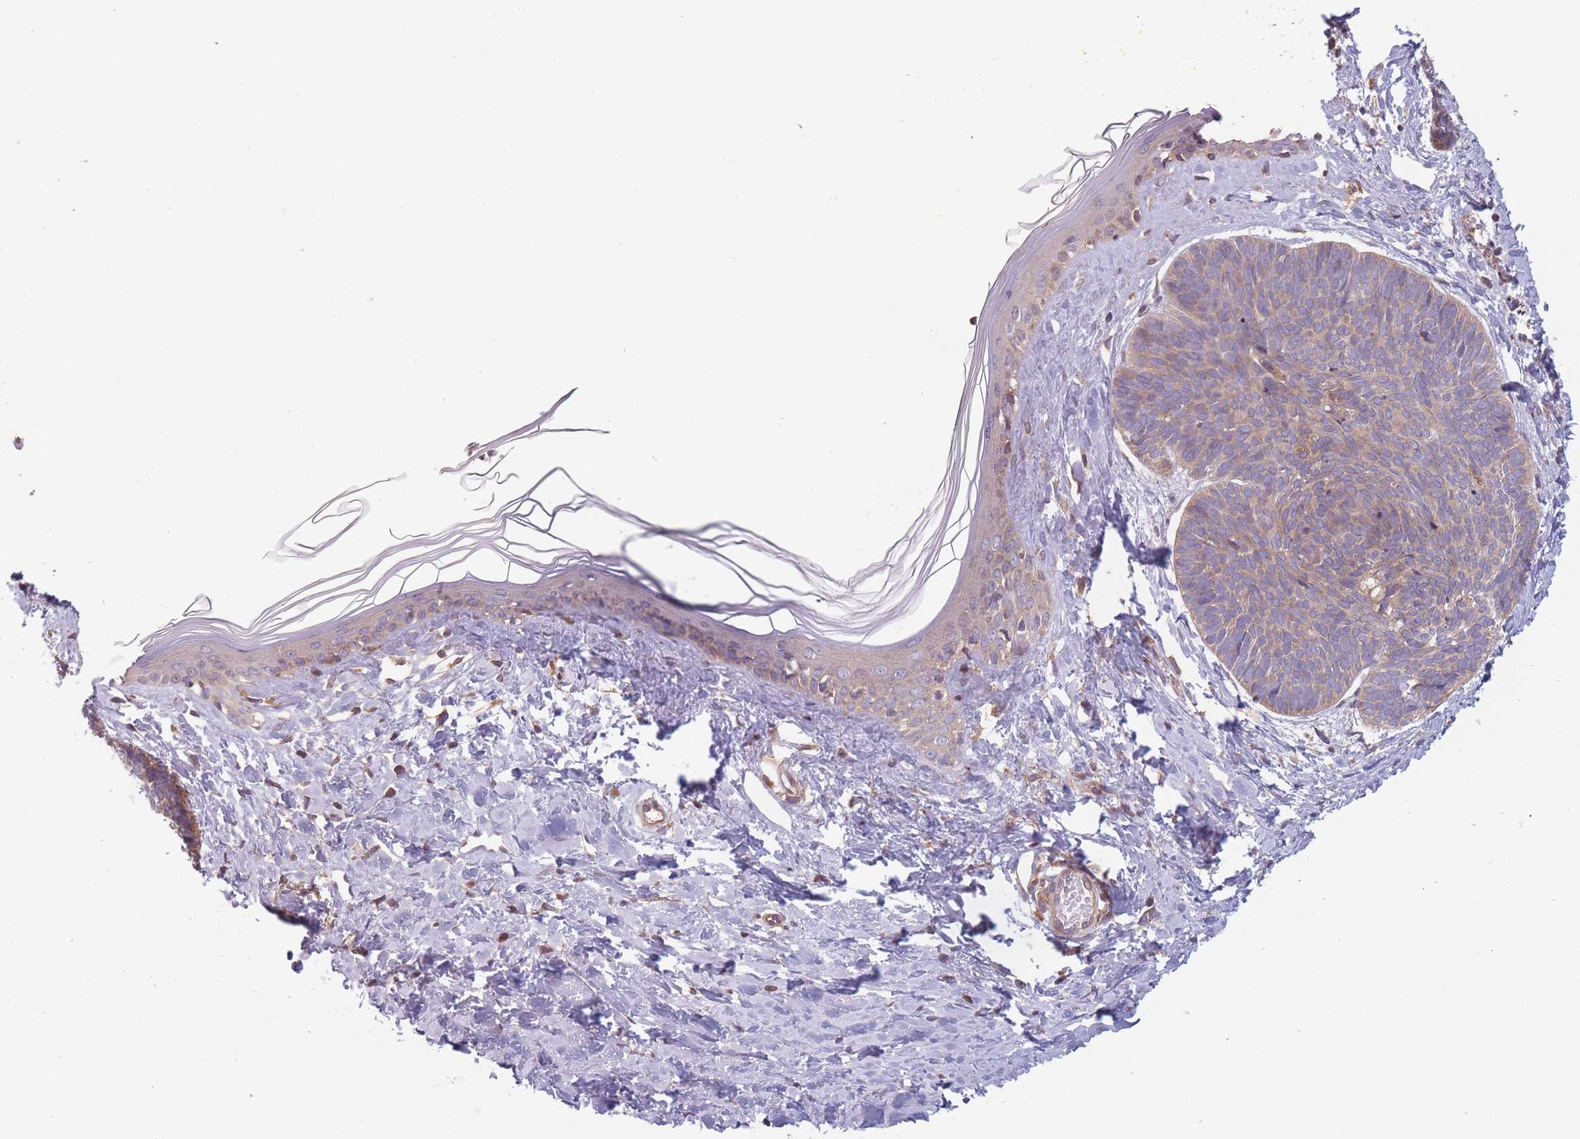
{"staining": {"intensity": "weak", "quantity": ">75%", "location": "cytoplasmic/membranous"}, "tissue": "skin cancer", "cell_type": "Tumor cells", "image_type": "cancer", "snomed": [{"axis": "morphology", "description": "Basal cell carcinoma"}, {"axis": "topography", "description": "Skin"}], "caption": "Protein expression analysis of basal cell carcinoma (skin) demonstrates weak cytoplasmic/membranous positivity in approximately >75% of tumor cells.", "gene": "WASHC2A", "patient": {"sex": "female", "age": 81}}